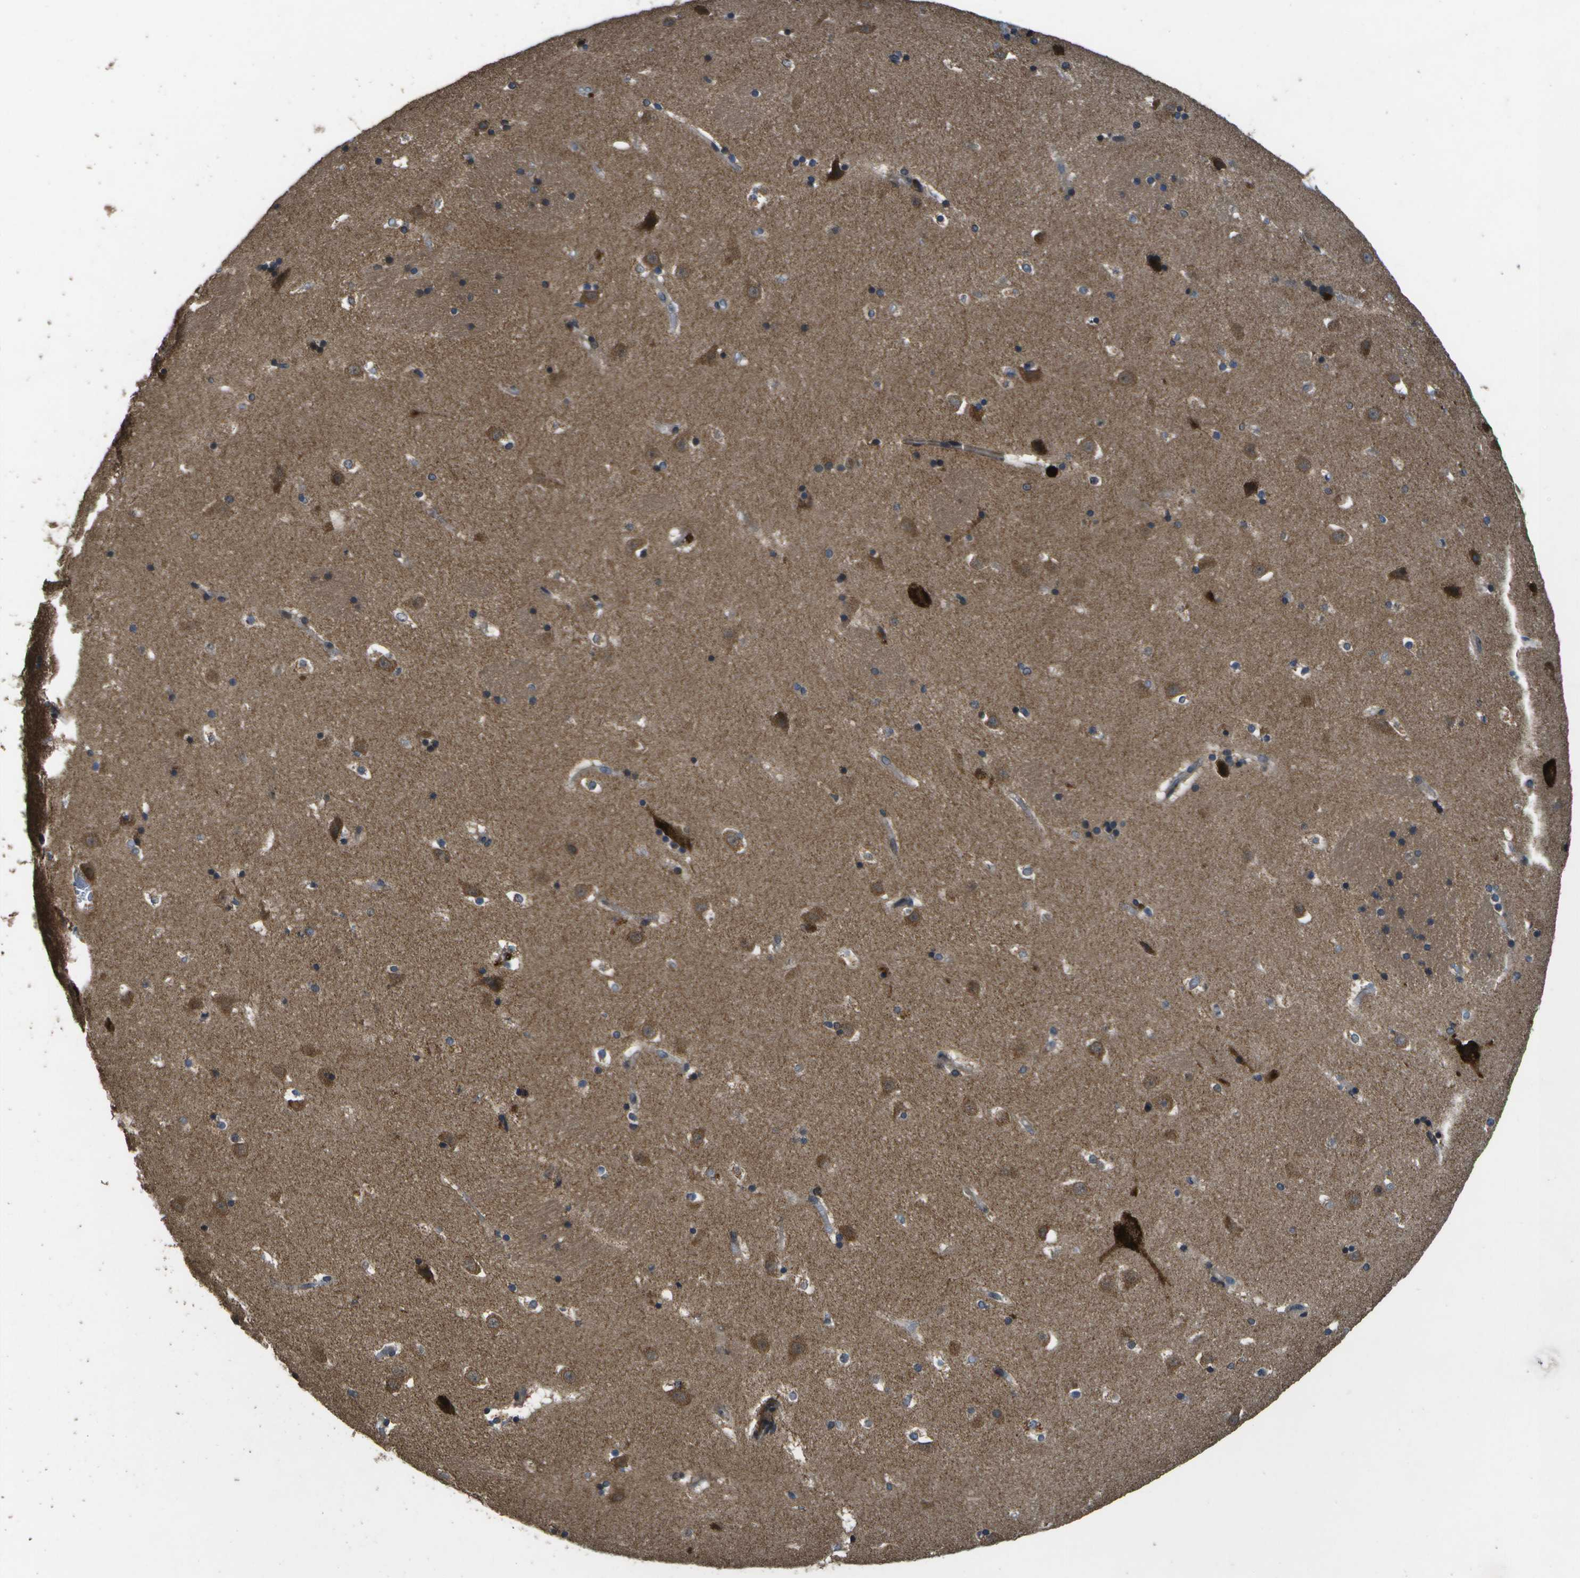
{"staining": {"intensity": "moderate", "quantity": "25%-75%", "location": "cytoplasmic/membranous"}, "tissue": "caudate", "cell_type": "Glial cells", "image_type": "normal", "snomed": [{"axis": "morphology", "description": "Normal tissue, NOS"}, {"axis": "topography", "description": "Lateral ventricle wall"}], "caption": "Protein positivity by immunohistochemistry (IHC) exhibits moderate cytoplasmic/membranous staining in about 25%-75% of glial cells in unremarkable caudate. The protein is stained brown, and the nuclei are stained in blue (DAB (3,3'-diaminobenzidine) IHC with brightfield microscopy, high magnification).", "gene": "HFE", "patient": {"sex": "male", "age": 45}}